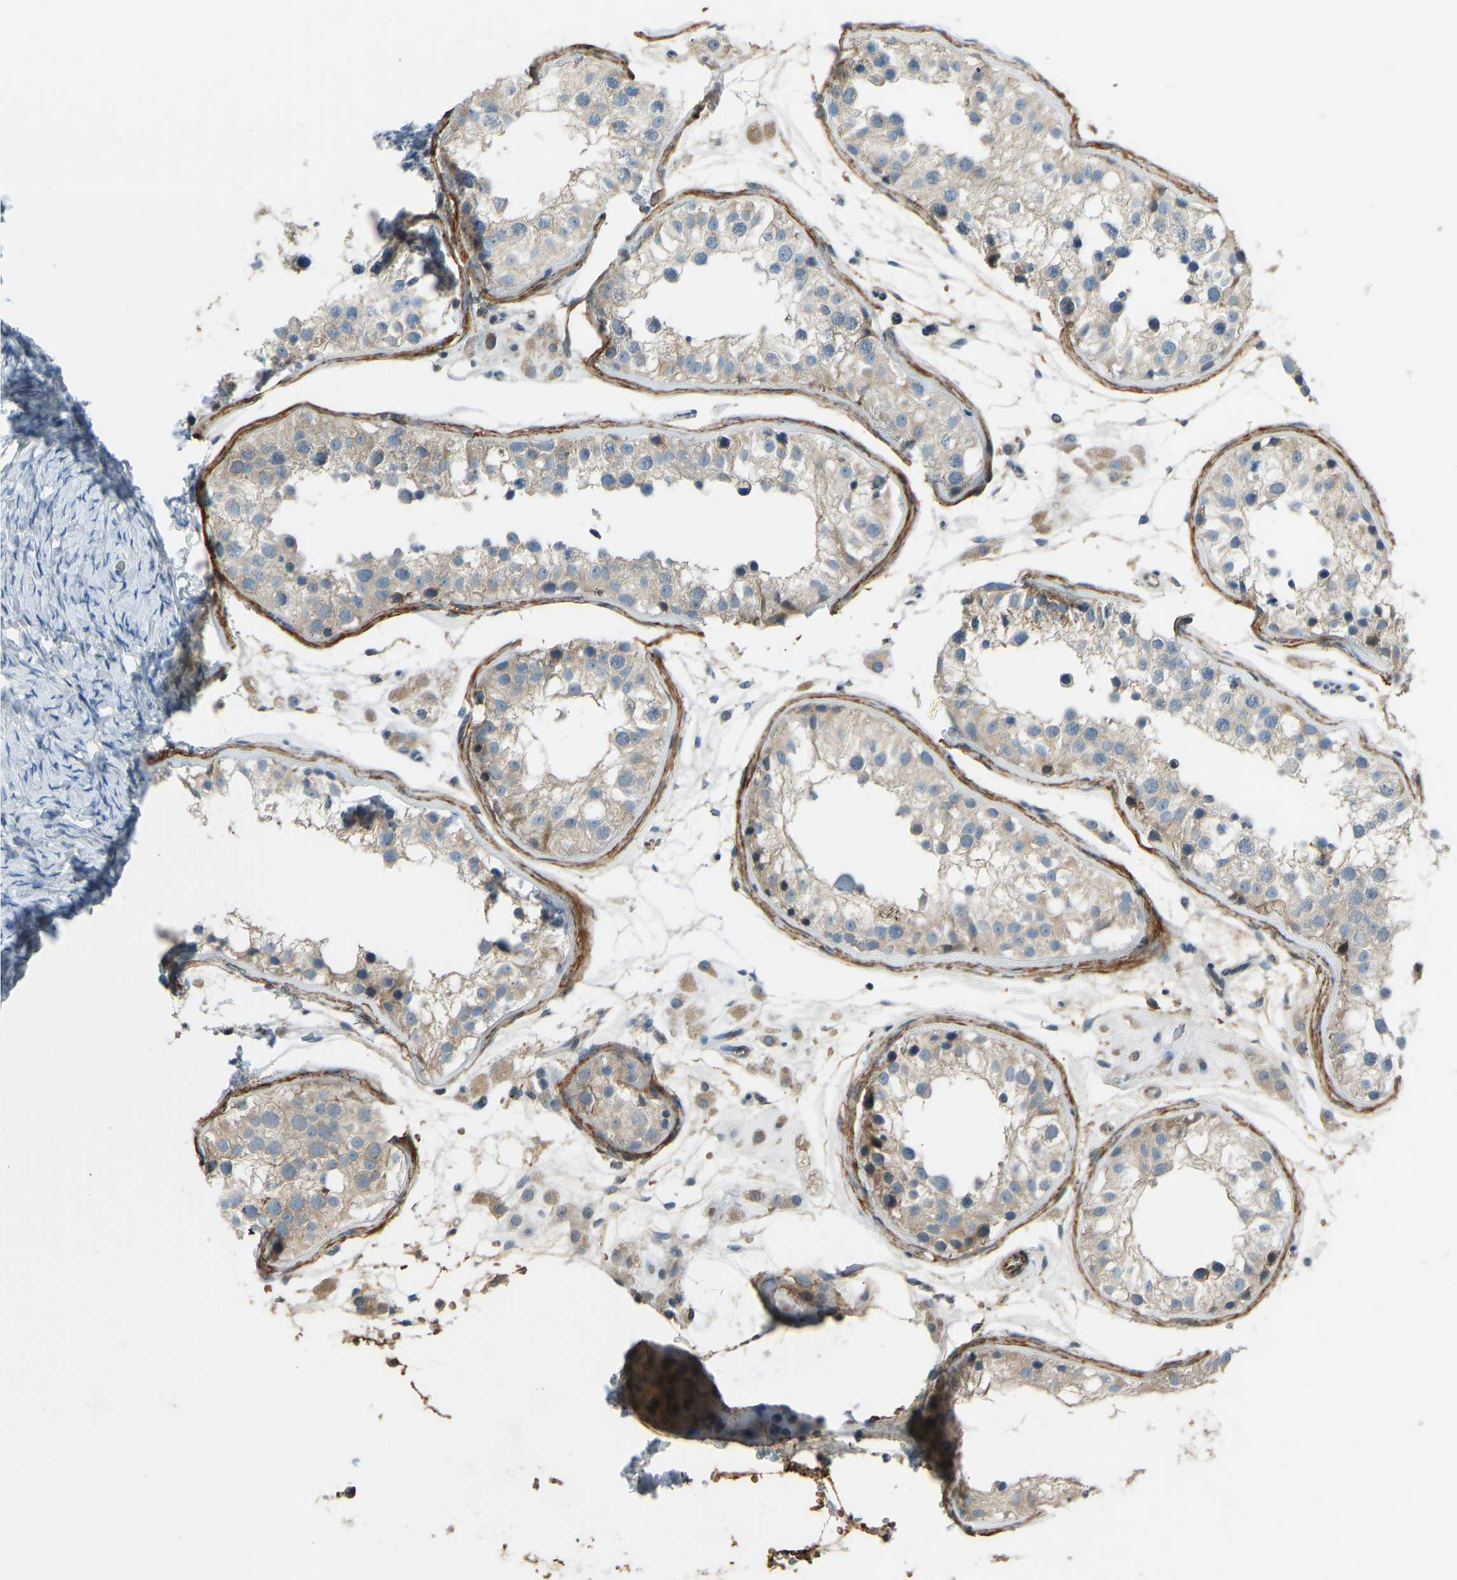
{"staining": {"intensity": "weak", "quantity": ">75%", "location": "cytoplasmic/membranous"}, "tissue": "testis", "cell_type": "Cells in seminiferous ducts", "image_type": "normal", "snomed": [{"axis": "morphology", "description": "Normal tissue, NOS"}, {"axis": "morphology", "description": "Adenocarcinoma, metastatic, NOS"}, {"axis": "topography", "description": "Testis"}], "caption": "A brown stain highlights weak cytoplasmic/membranous staining of a protein in cells in seminiferous ducts of benign testis.", "gene": "FBLN2", "patient": {"sex": "male", "age": 26}}